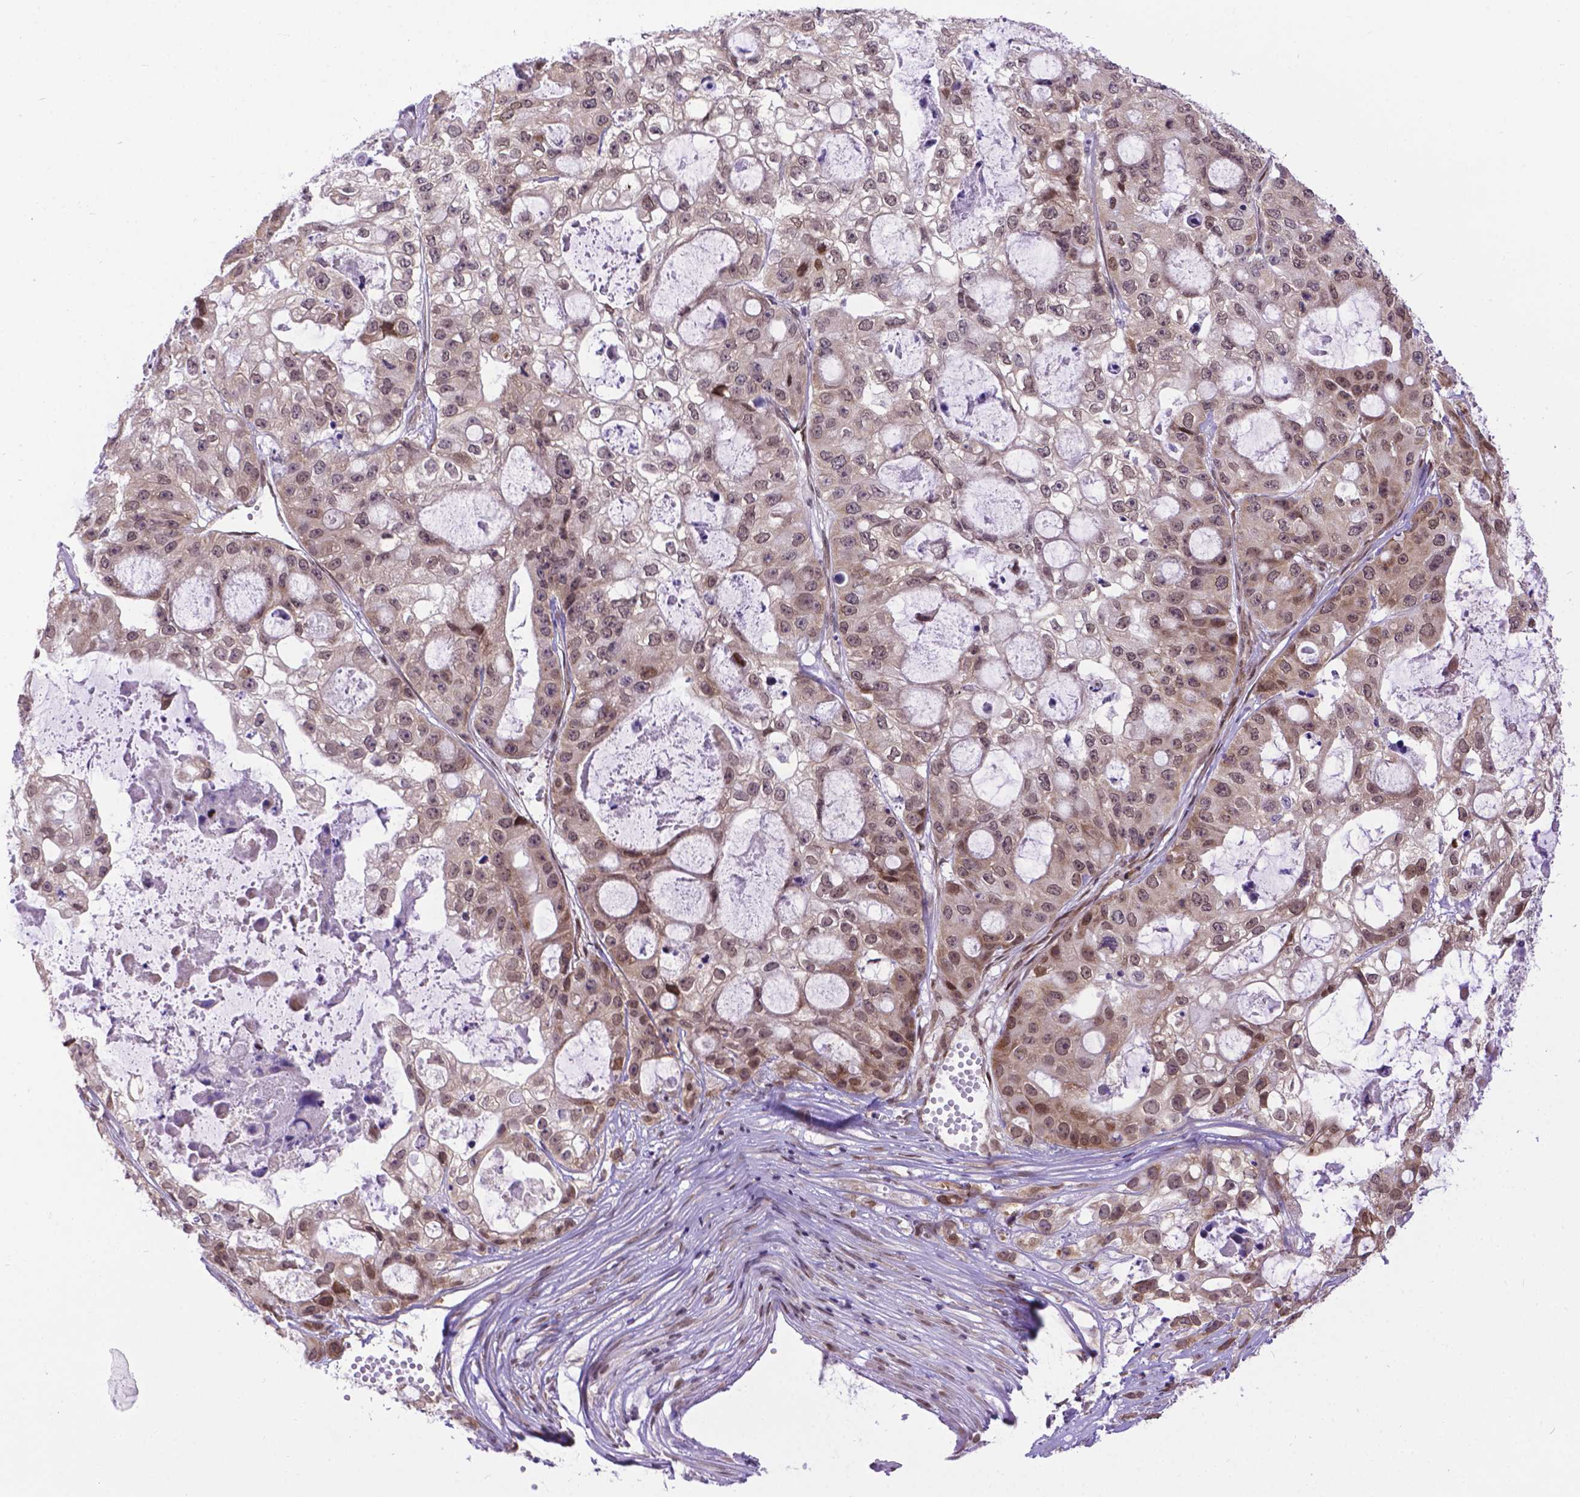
{"staining": {"intensity": "weak", "quantity": ">75%", "location": "cytoplasmic/membranous,nuclear"}, "tissue": "ovarian cancer", "cell_type": "Tumor cells", "image_type": "cancer", "snomed": [{"axis": "morphology", "description": "Cystadenocarcinoma, serous, NOS"}, {"axis": "topography", "description": "Ovary"}], "caption": "A brown stain shows weak cytoplasmic/membranous and nuclear positivity of a protein in human ovarian serous cystadenocarcinoma tumor cells.", "gene": "FAM124B", "patient": {"sex": "female", "age": 56}}